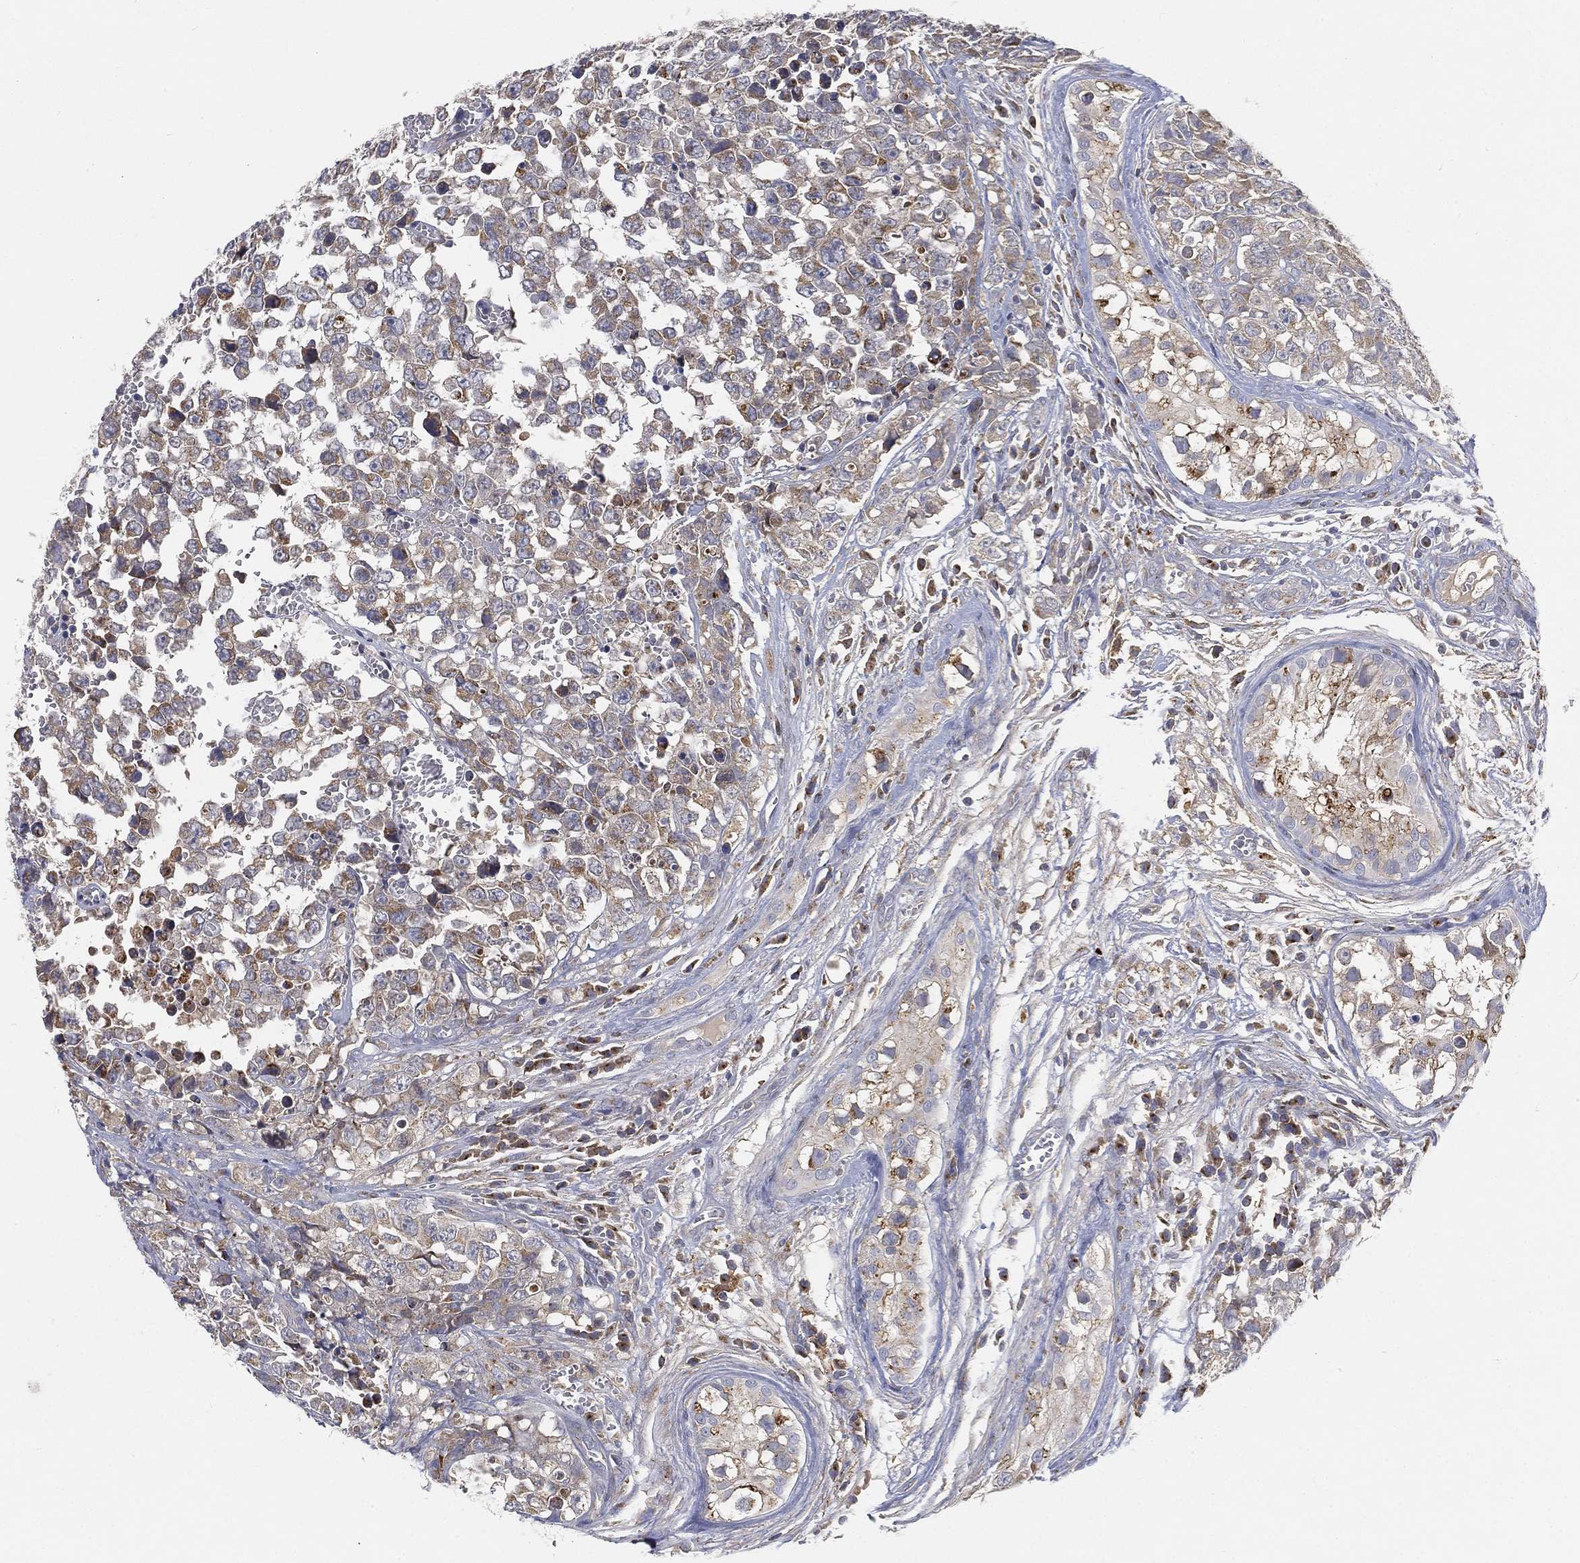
{"staining": {"intensity": "moderate", "quantity": "<25%", "location": "cytoplasmic/membranous"}, "tissue": "testis cancer", "cell_type": "Tumor cells", "image_type": "cancer", "snomed": [{"axis": "morphology", "description": "Carcinoma, Embryonal, NOS"}, {"axis": "topography", "description": "Testis"}], "caption": "Immunohistochemistry of testis embryonal carcinoma reveals low levels of moderate cytoplasmic/membranous expression in about <25% of tumor cells.", "gene": "CTSL", "patient": {"sex": "male", "age": 23}}